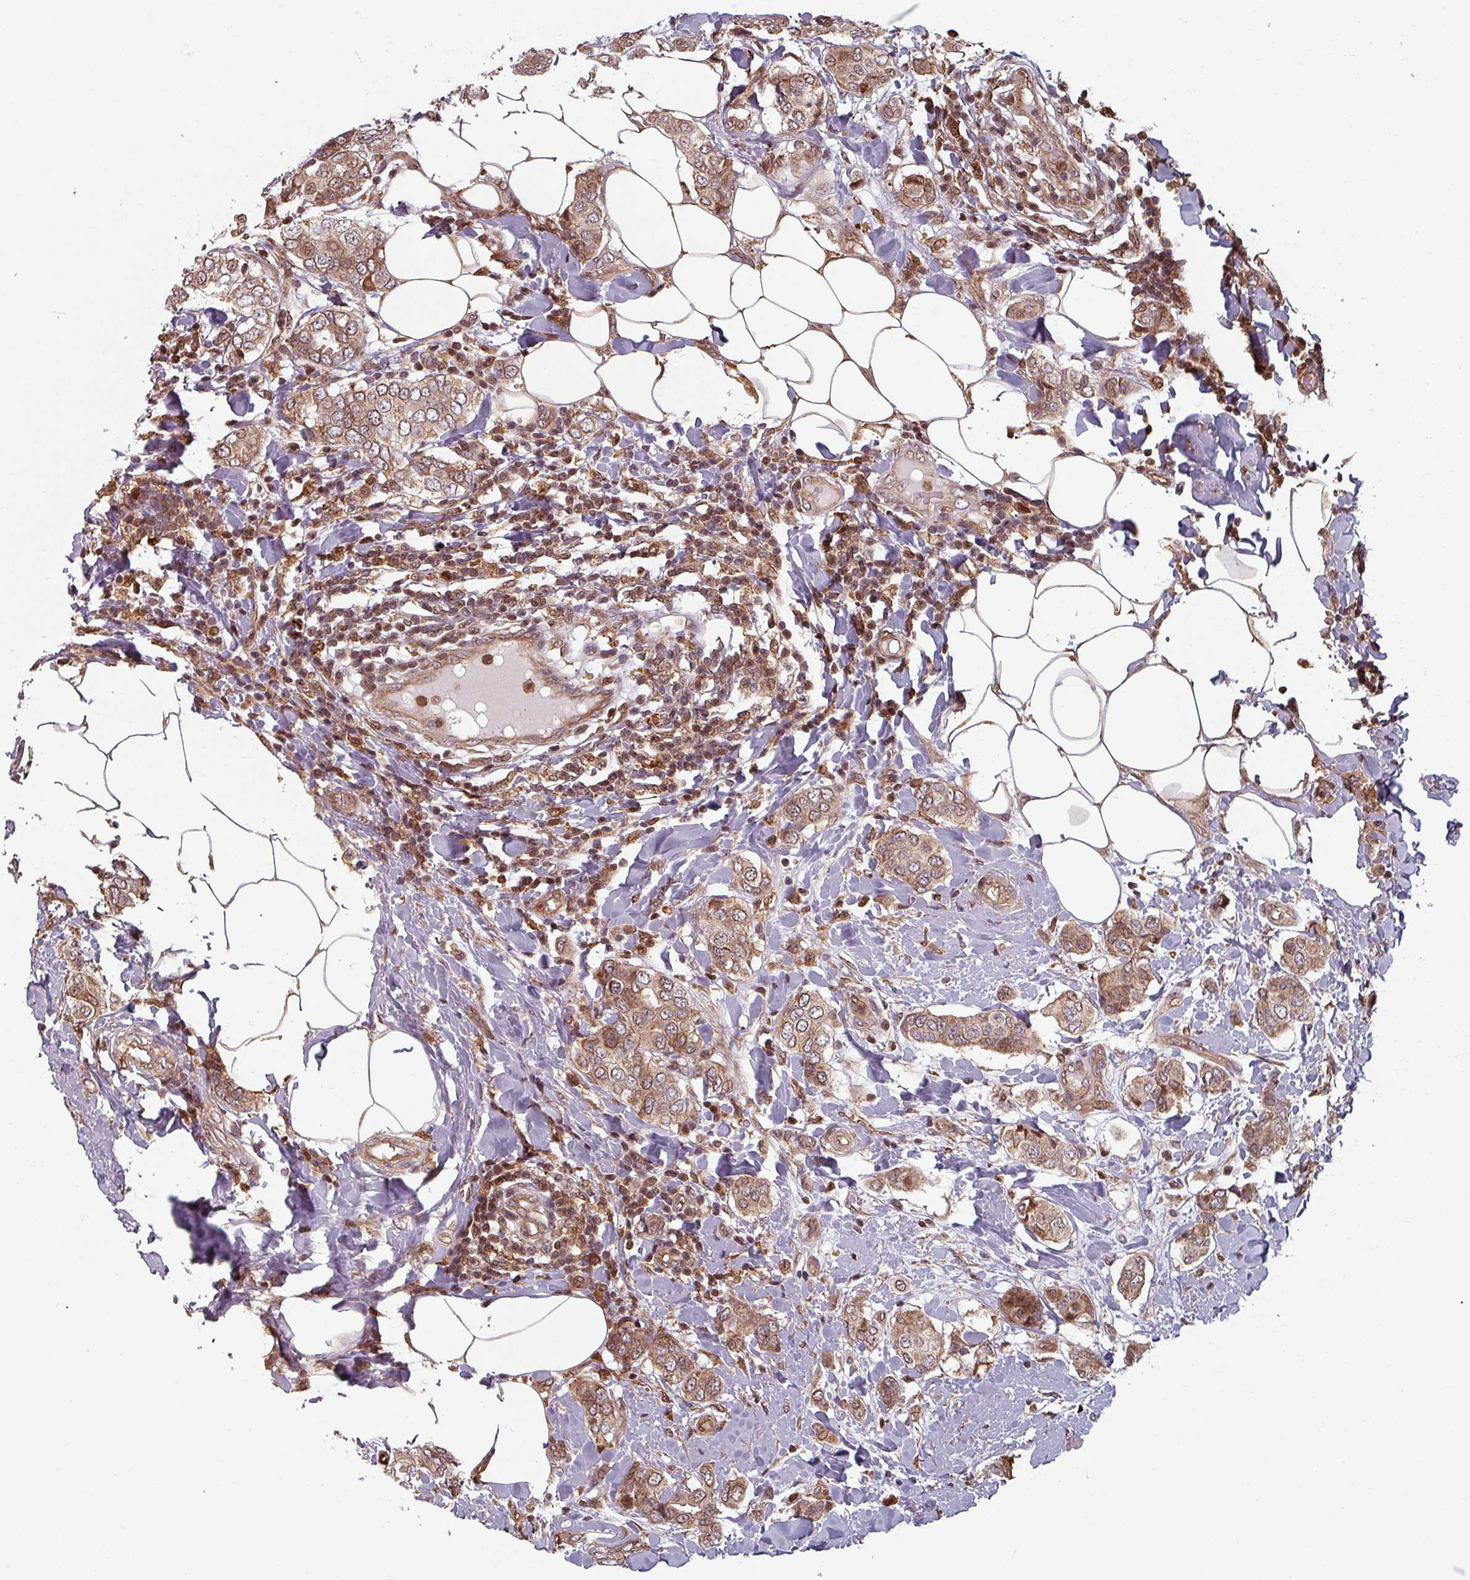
{"staining": {"intensity": "moderate", "quantity": ">75%", "location": "cytoplasmic/membranous"}, "tissue": "breast cancer", "cell_type": "Tumor cells", "image_type": "cancer", "snomed": [{"axis": "morphology", "description": "Lobular carcinoma"}, {"axis": "topography", "description": "Breast"}], "caption": "Breast lobular carcinoma stained with a protein marker shows moderate staining in tumor cells.", "gene": "EID1", "patient": {"sex": "female", "age": 51}}